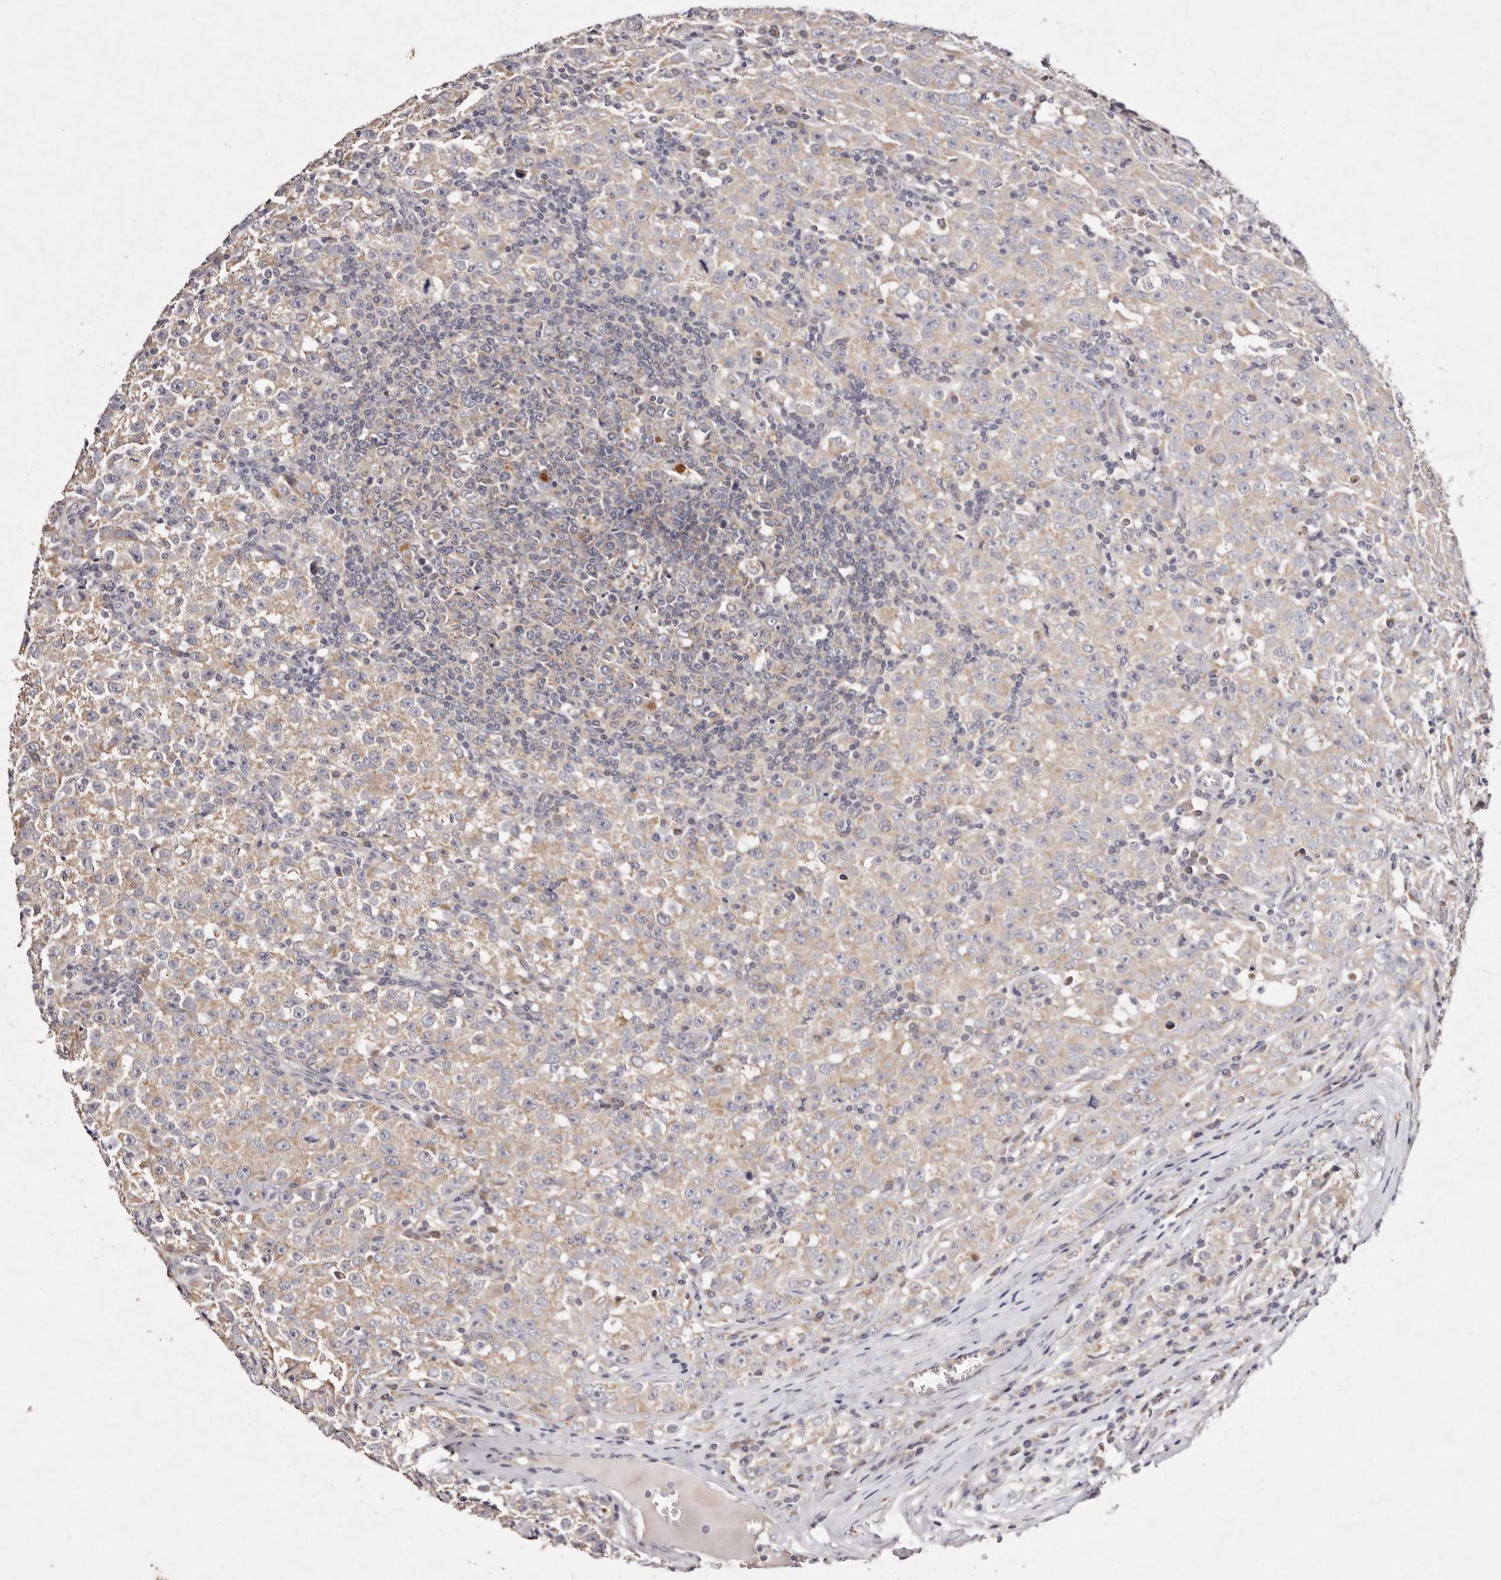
{"staining": {"intensity": "weak", "quantity": ">75%", "location": "cytoplasmic/membranous"}, "tissue": "testis cancer", "cell_type": "Tumor cells", "image_type": "cancer", "snomed": [{"axis": "morphology", "description": "Seminoma, NOS"}, {"axis": "morphology", "description": "Carcinoma, Embryonal, NOS"}, {"axis": "topography", "description": "Testis"}], "caption": "High-magnification brightfield microscopy of testis cancer stained with DAB (brown) and counterstained with hematoxylin (blue). tumor cells exhibit weak cytoplasmic/membranous positivity is seen in approximately>75% of cells.", "gene": "TSC2", "patient": {"sex": "male", "age": 43}}